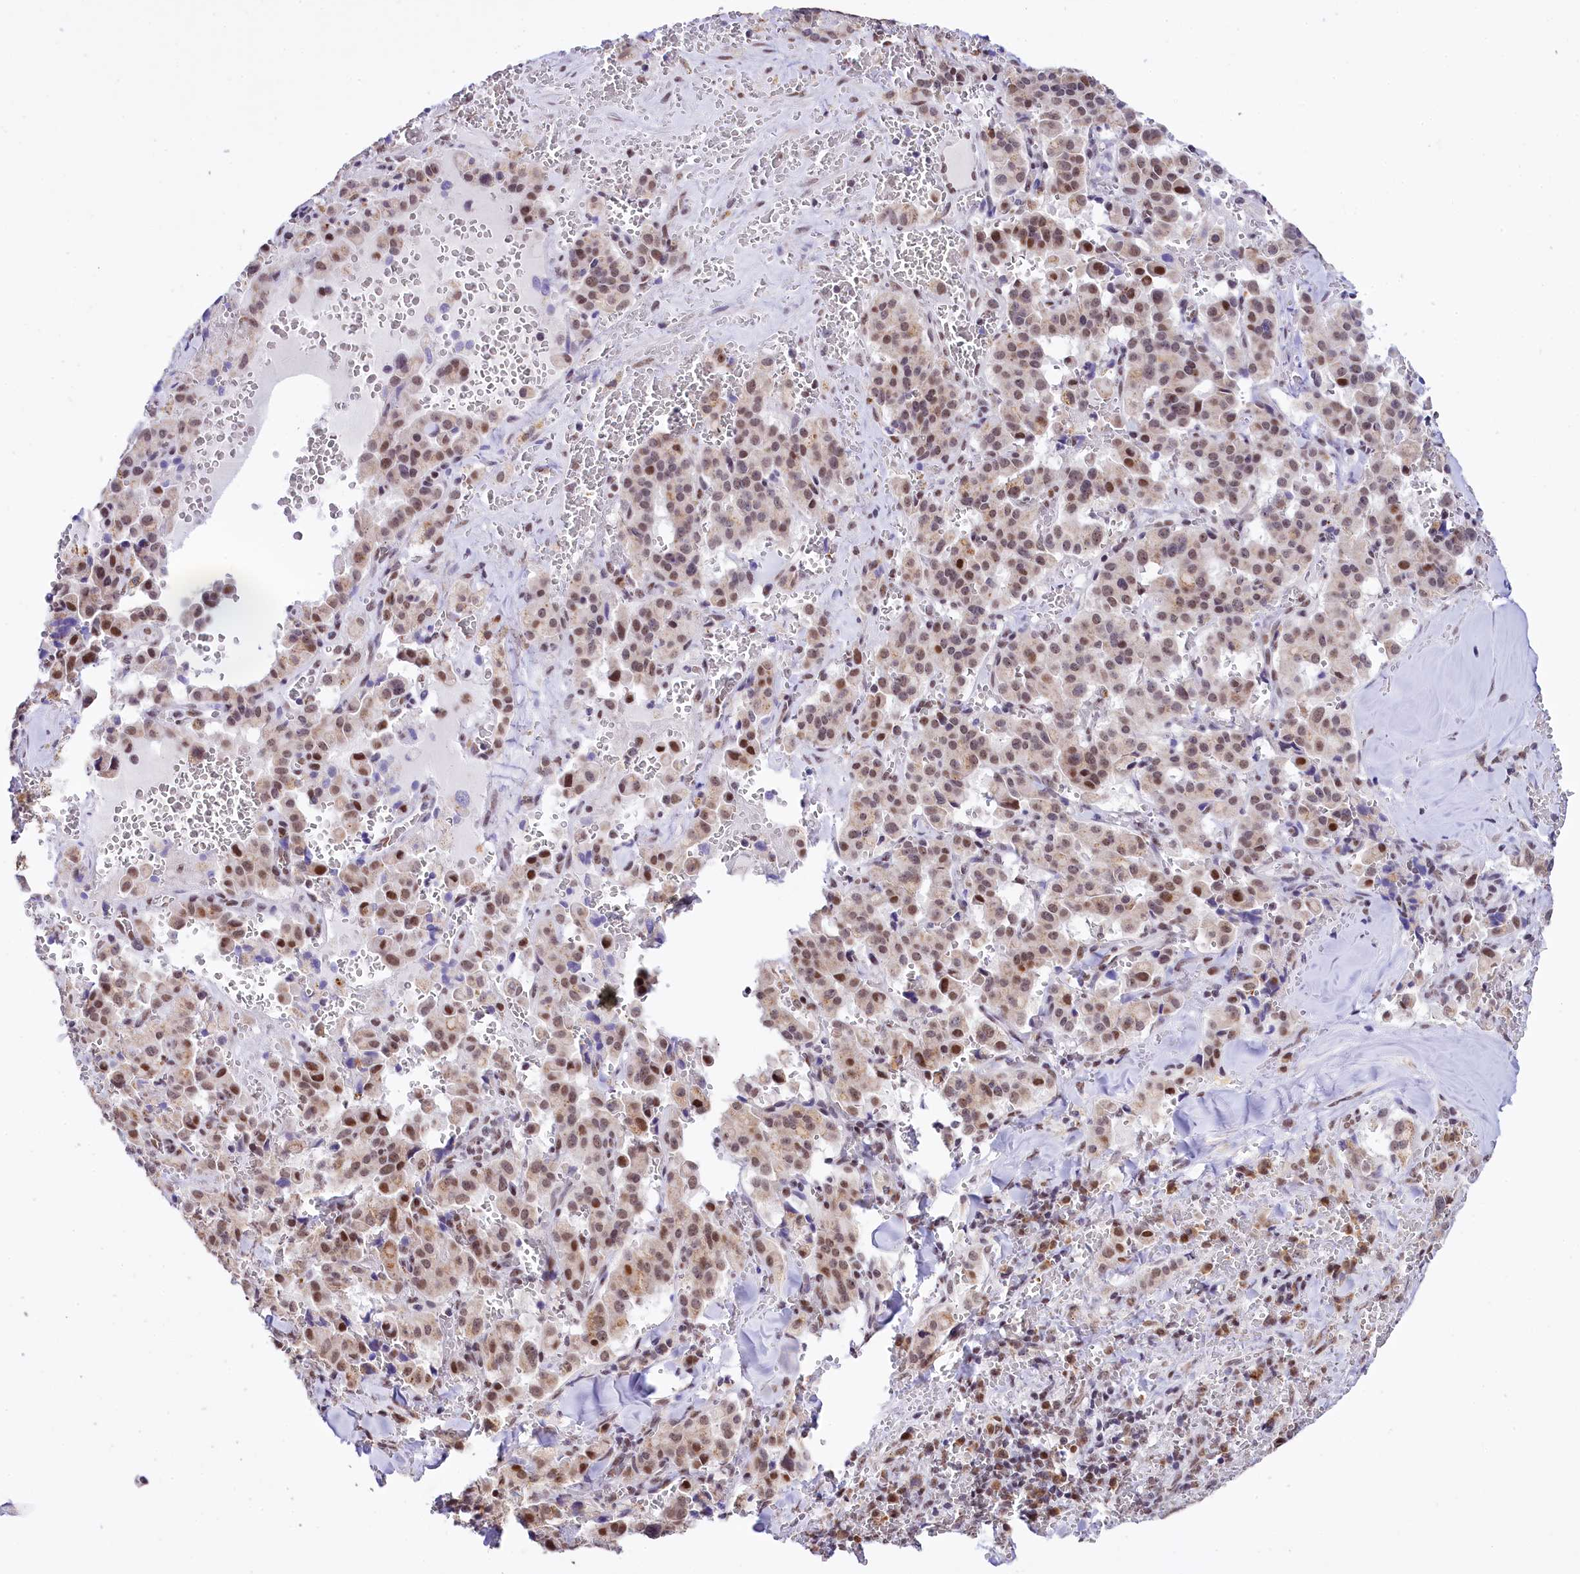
{"staining": {"intensity": "moderate", "quantity": ">75%", "location": "nuclear"}, "tissue": "pancreatic cancer", "cell_type": "Tumor cells", "image_type": "cancer", "snomed": [{"axis": "morphology", "description": "Adenocarcinoma, NOS"}, {"axis": "topography", "description": "Pancreas"}], "caption": "This photomicrograph demonstrates IHC staining of human pancreatic cancer (adenocarcinoma), with medium moderate nuclear expression in approximately >75% of tumor cells.", "gene": "SPATS2", "patient": {"sex": "male", "age": 65}}